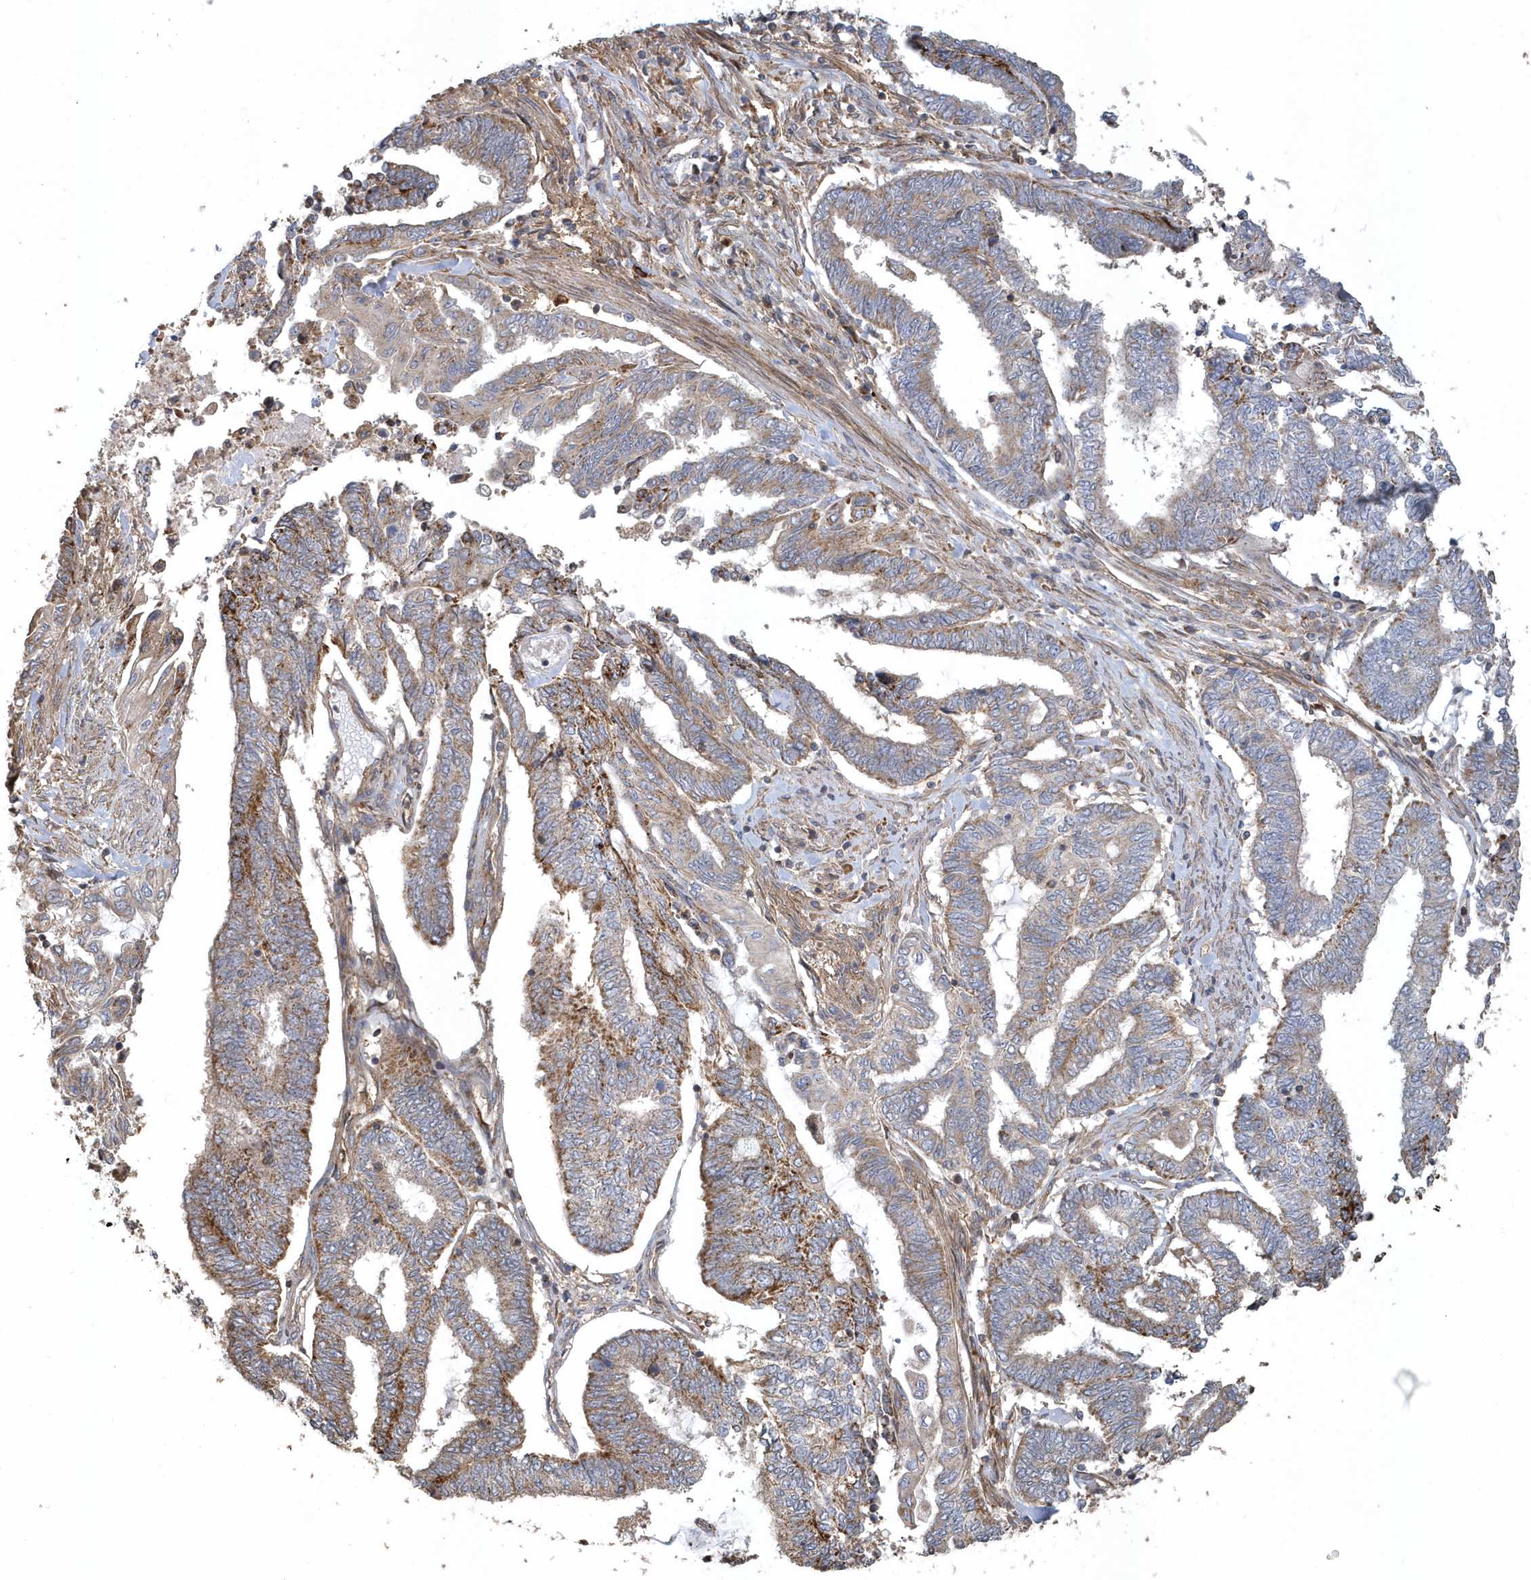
{"staining": {"intensity": "moderate", "quantity": "25%-75%", "location": "cytoplasmic/membranous"}, "tissue": "endometrial cancer", "cell_type": "Tumor cells", "image_type": "cancer", "snomed": [{"axis": "morphology", "description": "Adenocarcinoma, NOS"}, {"axis": "topography", "description": "Uterus"}, {"axis": "topography", "description": "Endometrium"}], "caption": "Adenocarcinoma (endometrial) tissue displays moderate cytoplasmic/membranous positivity in about 25%-75% of tumor cells, visualized by immunohistochemistry. Nuclei are stained in blue.", "gene": "TRAIP", "patient": {"sex": "female", "age": 70}}